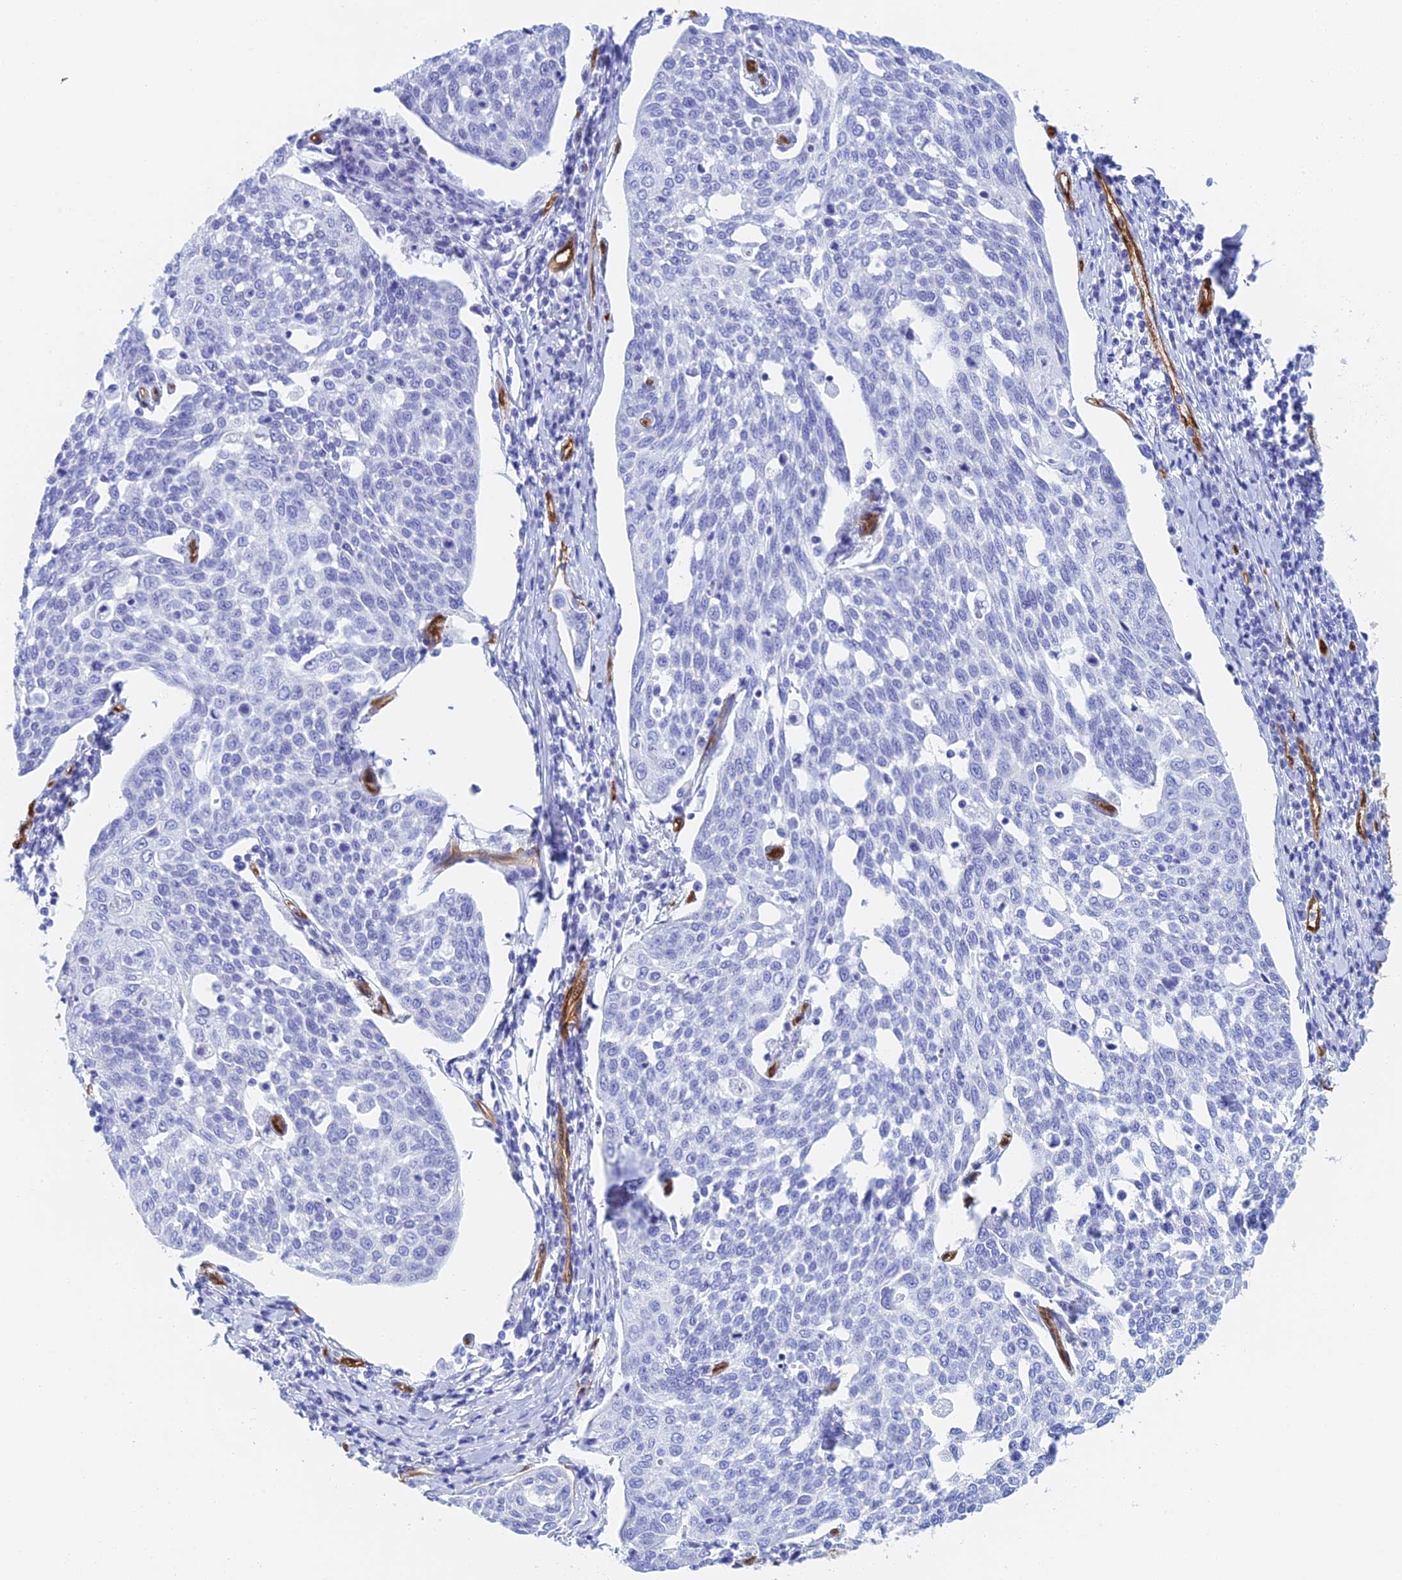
{"staining": {"intensity": "negative", "quantity": "none", "location": "none"}, "tissue": "cervical cancer", "cell_type": "Tumor cells", "image_type": "cancer", "snomed": [{"axis": "morphology", "description": "Squamous cell carcinoma, NOS"}, {"axis": "topography", "description": "Cervix"}], "caption": "Immunohistochemistry (IHC) micrograph of human cervical squamous cell carcinoma stained for a protein (brown), which reveals no expression in tumor cells.", "gene": "CRIP2", "patient": {"sex": "female", "age": 34}}